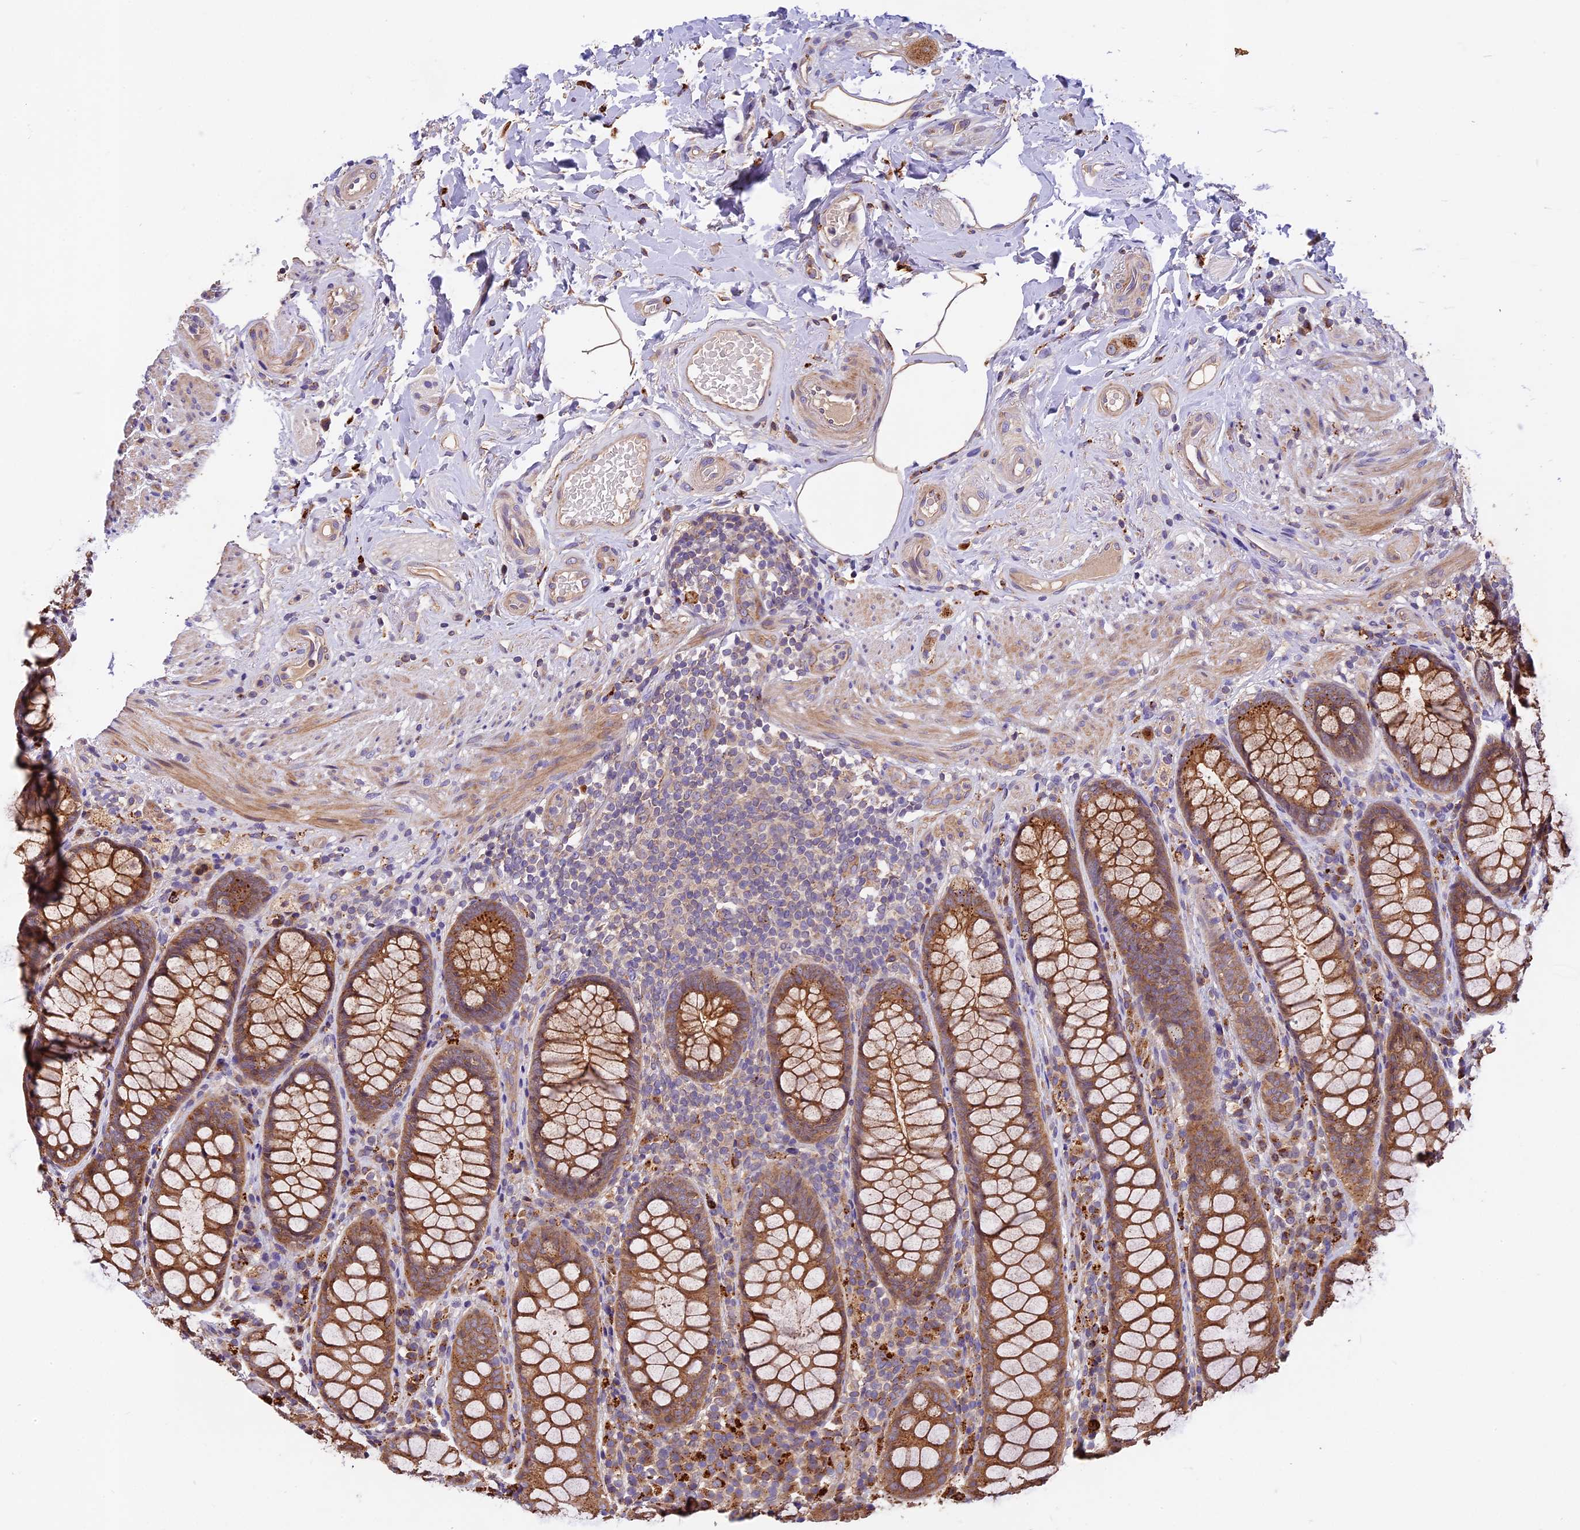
{"staining": {"intensity": "moderate", "quantity": ">75%", "location": "cytoplasmic/membranous"}, "tissue": "rectum", "cell_type": "Glandular cells", "image_type": "normal", "snomed": [{"axis": "morphology", "description": "Normal tissue, NOS"}, {"axis": "topography", "description": "Rectum"}], "caption": "Normal rectum shows moderate cytoplasmic/membranous staining in approximately >75% of glandular cells.", "gene": "COPE", "patient": {"sex": "male", "age": 83}}